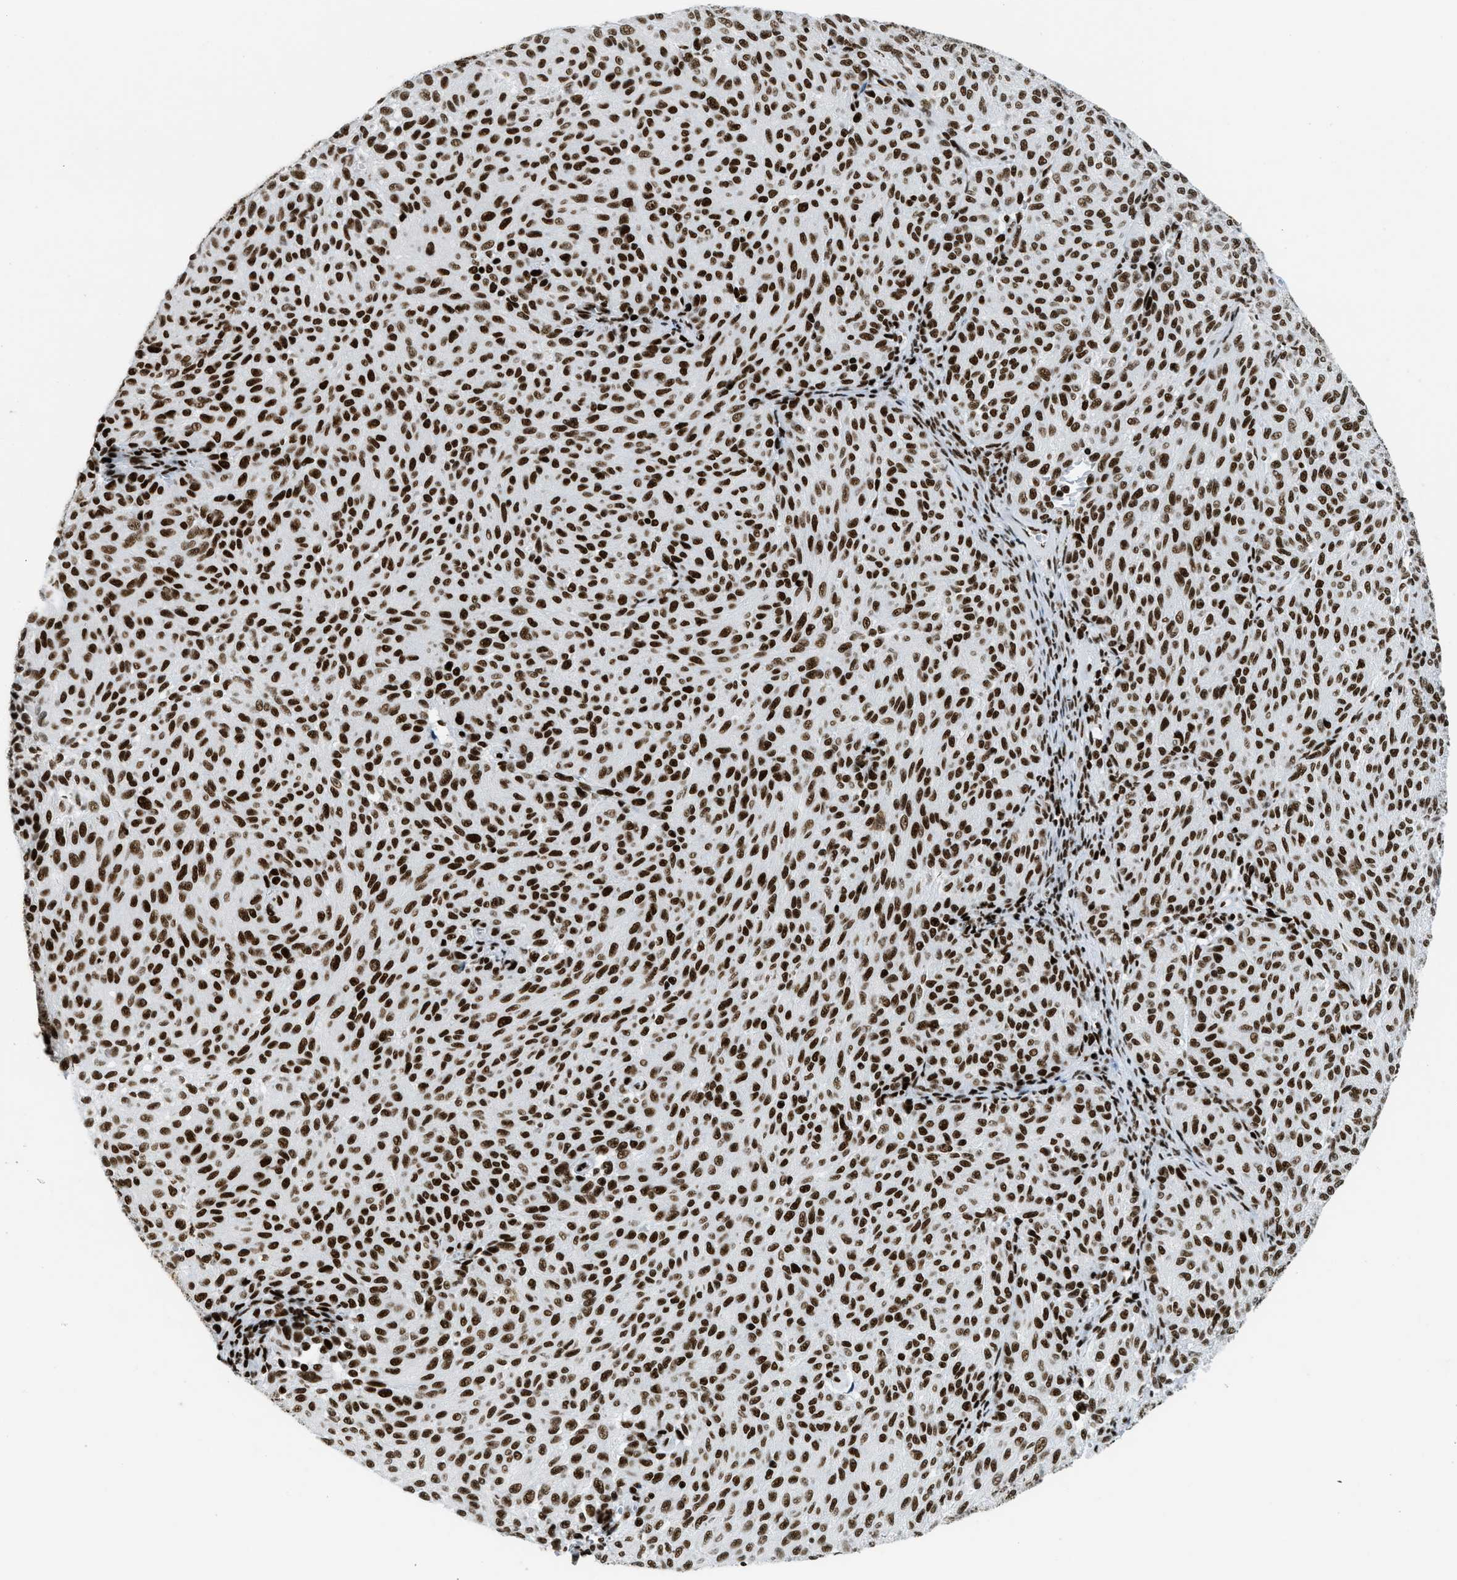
{"staining": {"intensity": "strong", "quantity": ">75%", "location": "nuclear"}, "tissue": "melanoma", "cell_type": "Tumor cells", "image_type": "cancer", "snomed": [{"axis": "morphology", "description": "Malignant melanoma, NOS"}, {"axis": "topography", "description": "Skin"}], "caption": "The immunohistochemical stain shows strong nuclear positivity in tumor cells of malignant melanoma tissue.", "gene": "PIF1", "patient": {"sex": "female", "age": 72}}